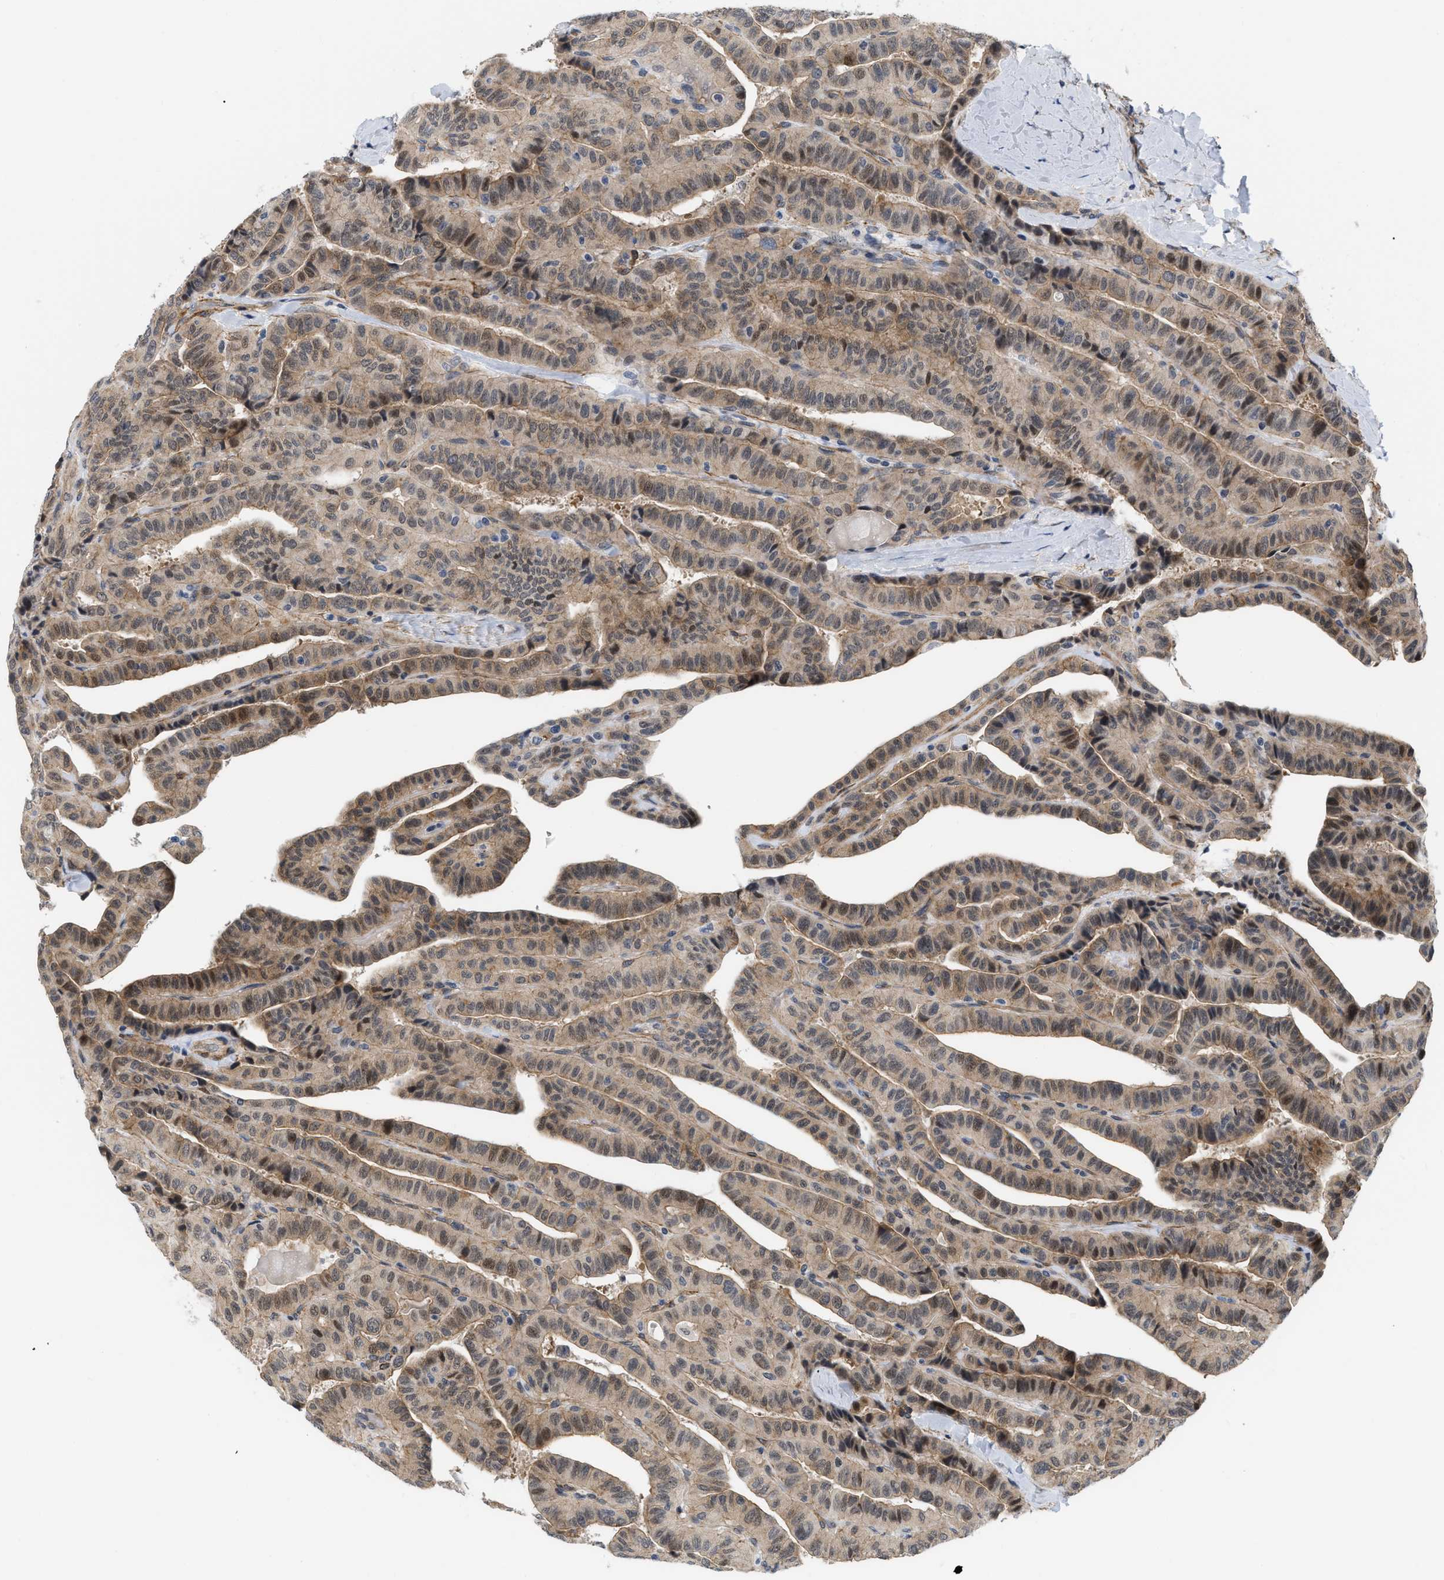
{"staining": {"intensity": "moderate", "quantity": ">75%", "location": "cytoplasmic/membranous,nuclear"}, "tissue": "thyroid cancer", "cell_type": "Tumor cells", "image_type": "cancer", "snomed": [{"axis": "morphology", "description": "Papillary adenocarcinoma, NOS"}, {"axis": "topography", "description": "Thyroid gland"}], "caption": "Tumor cells exhibit moderate cytoplasmic/membranous and nuclear positivity in about >75% of cells in papillary adenocarcinoma (thyroid).", "gene": "GPRASP2", "patient": {"sex": "male", "age": 77}}